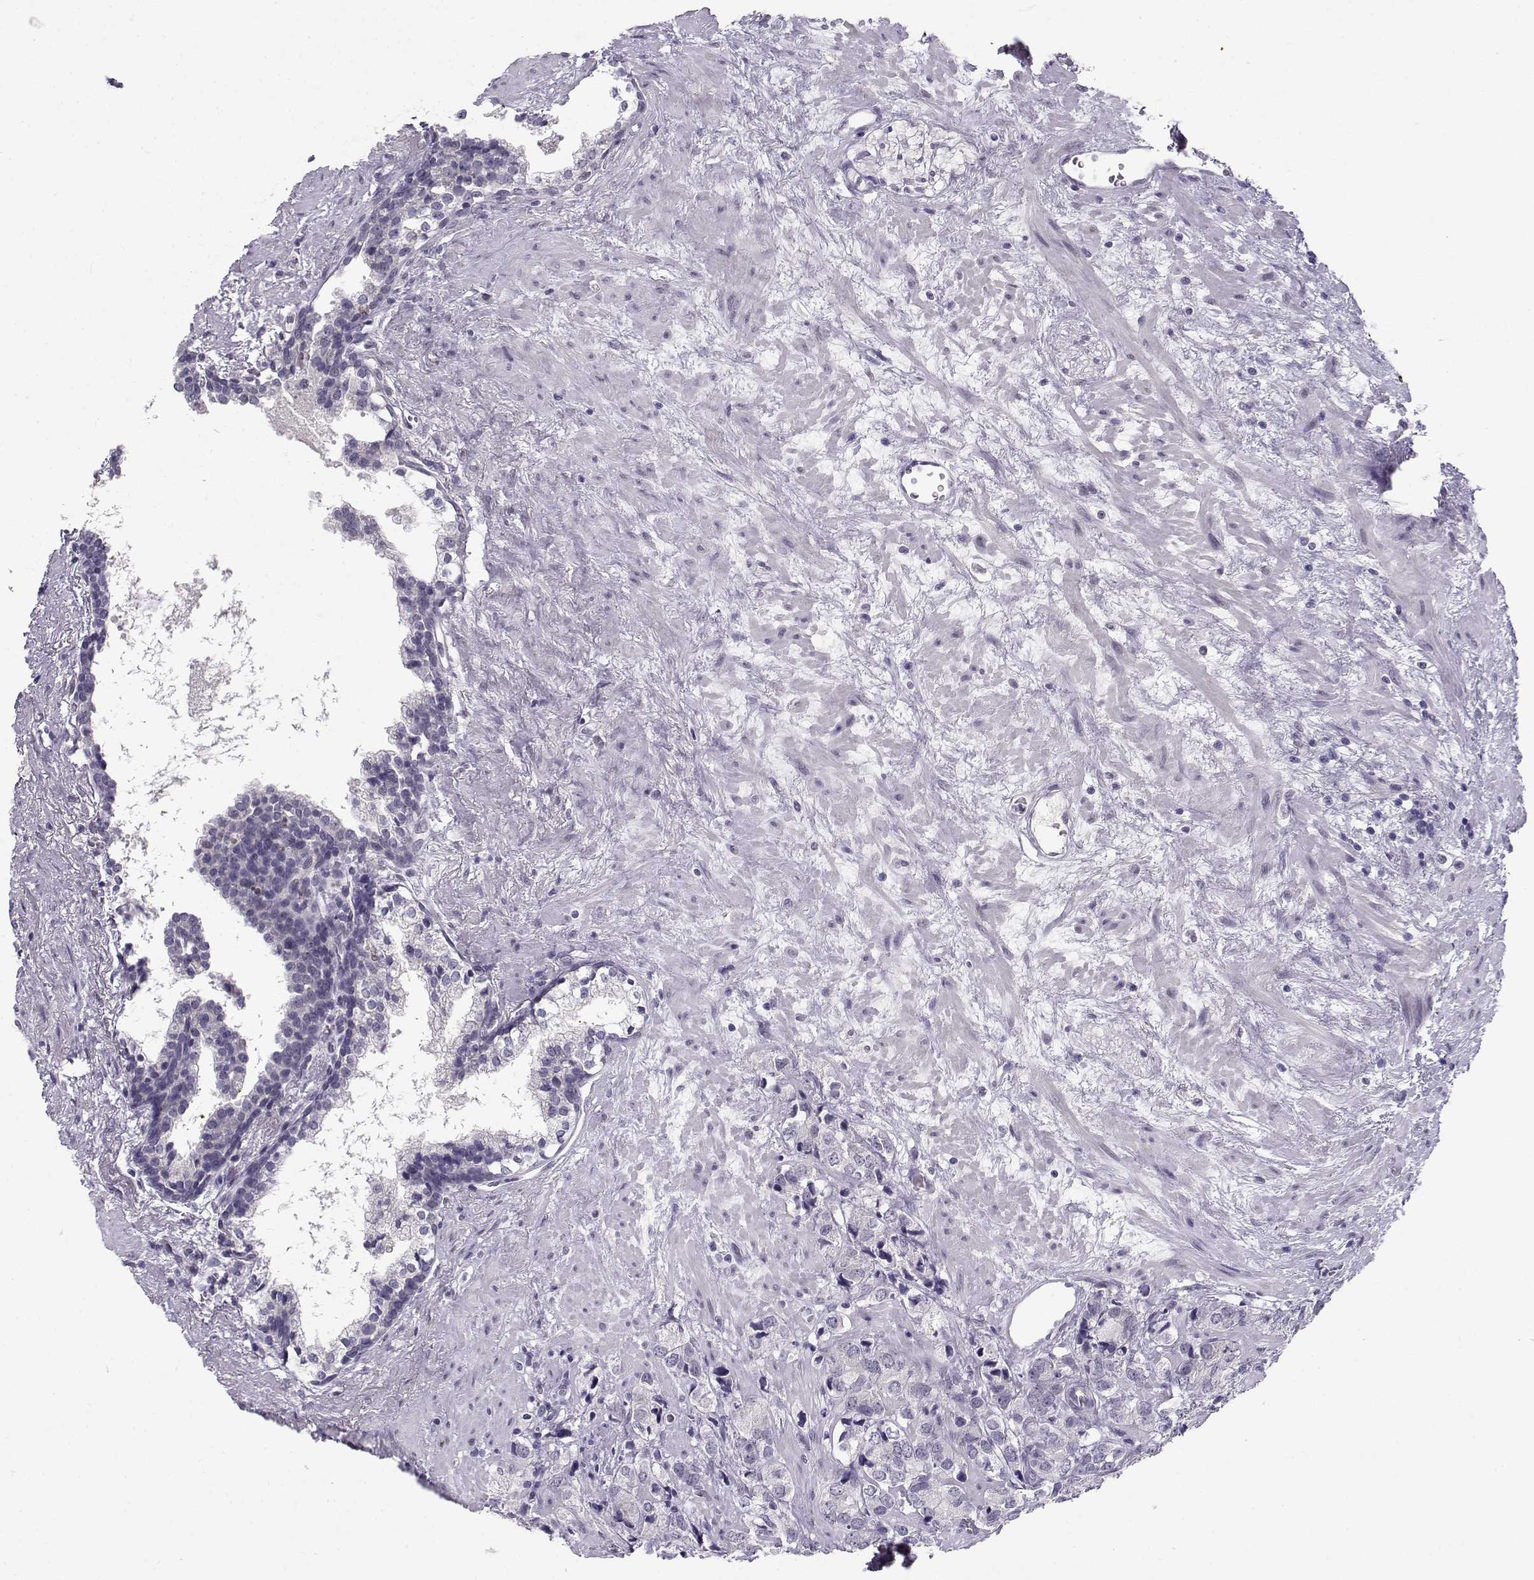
{"staining": {"intensity": "negative", "quantity": "none", "location": "none"}, "tissue": "prostate cancer", "cell_type": "Tumor cells", "image_type": "cancer", "snomed": [{"axis": "morphology", "description": "Adenocarcinoma, NOS"}, {"axis": "topography", "description": "Prostate and seminal vesicle, NOS"}], "caption": "DAB immunohistochemical staining of human prostate cancer reveals no significant staining in tumor cells.", "gene": "C16orf86", "patient": {"sex": "male", "age": 63}}